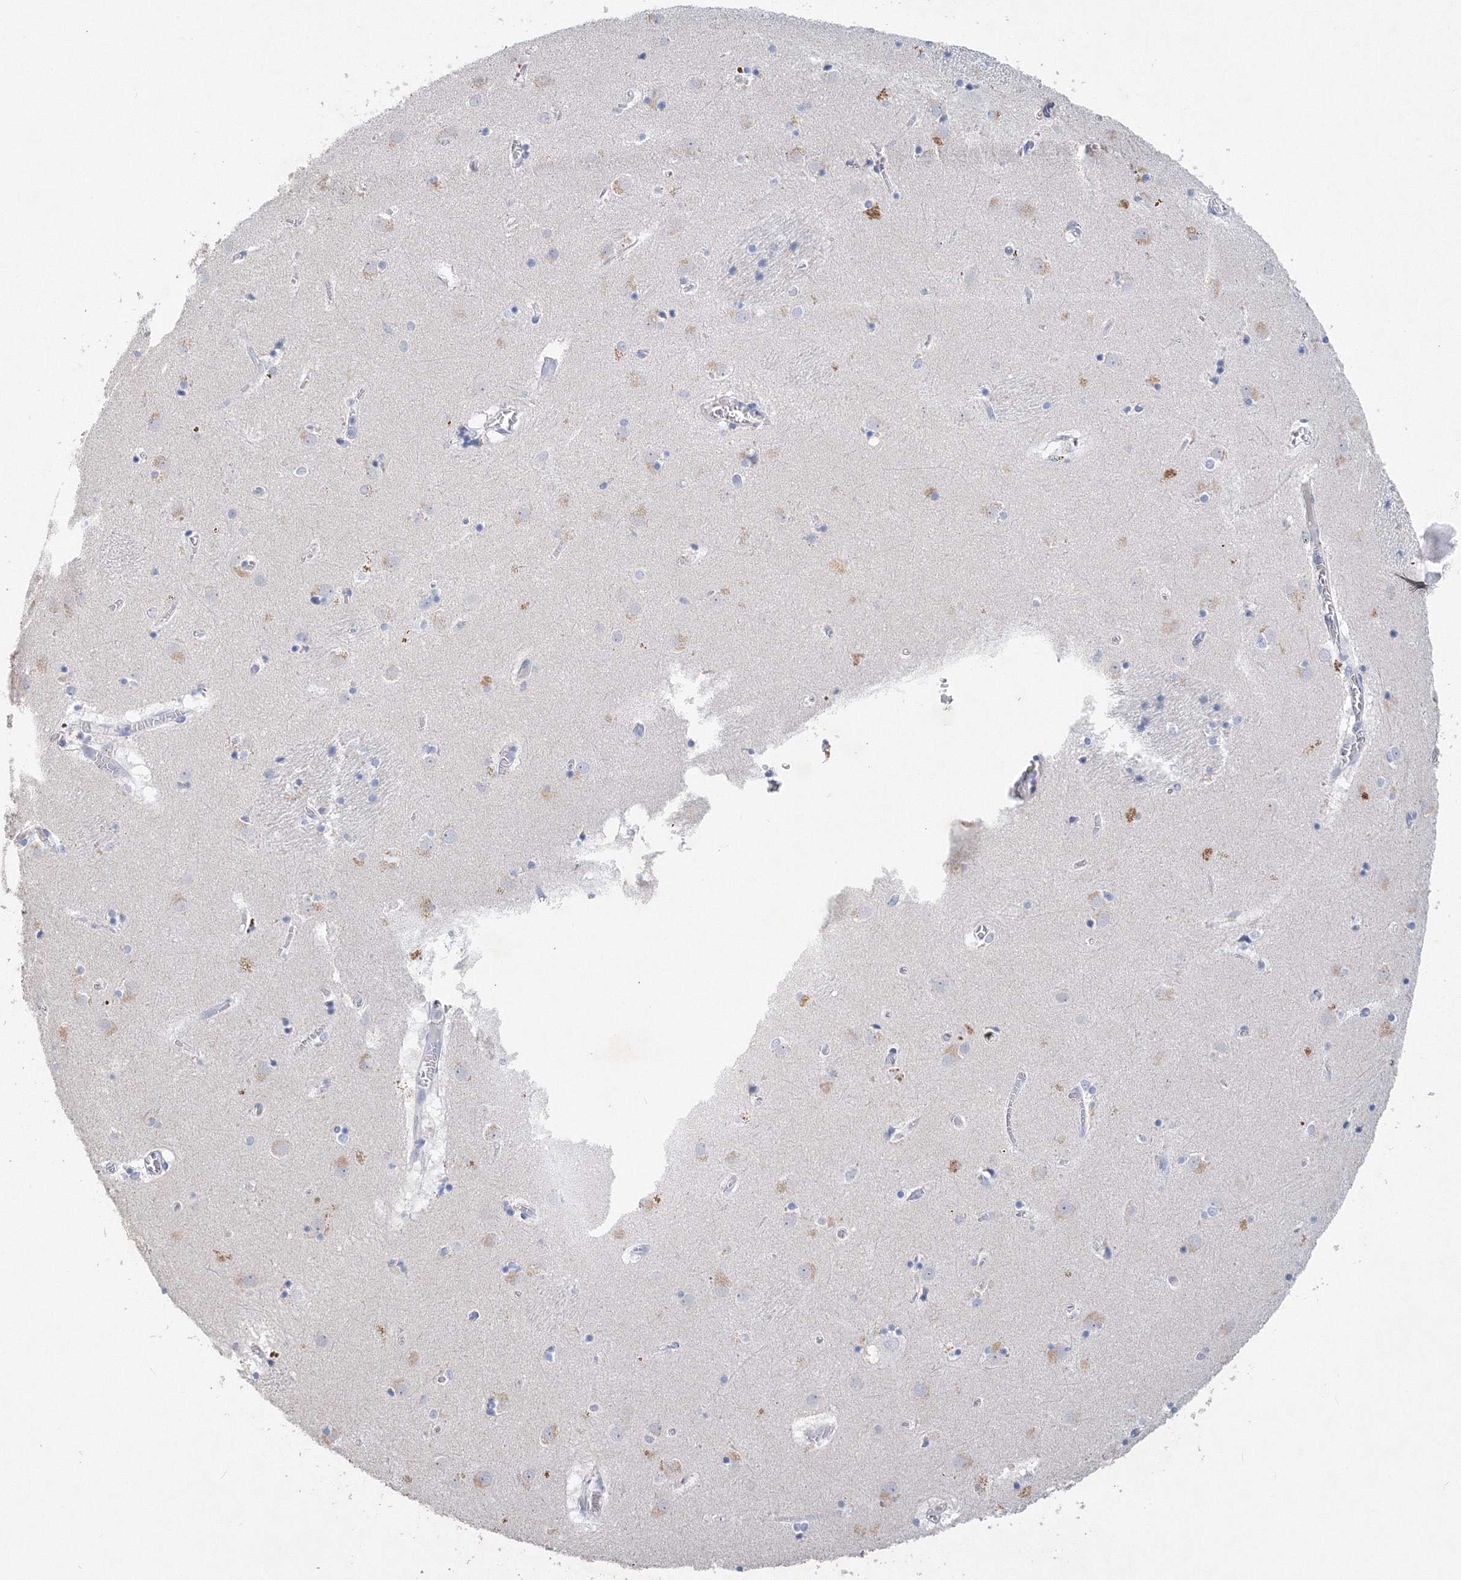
{"staining": {"intensity": "negative", "quantity": "none", "location": "none"}, "tissue": "caudate", "cell_type": "Glial cells", "image_type": "normal", "snomed": [{"axis": "morphology", "description": "Normal tissue, NOS"}, {"axis": "topography", "description": "Lateral ventricle wall"}], "caption": "This is a histopathology image of immunohistochemistry (IHC) staining of benign caudate, which shows no positivity in glial cells.", "gene": "OSBPL6", "patient": {"sex": "male", "age": 70}}